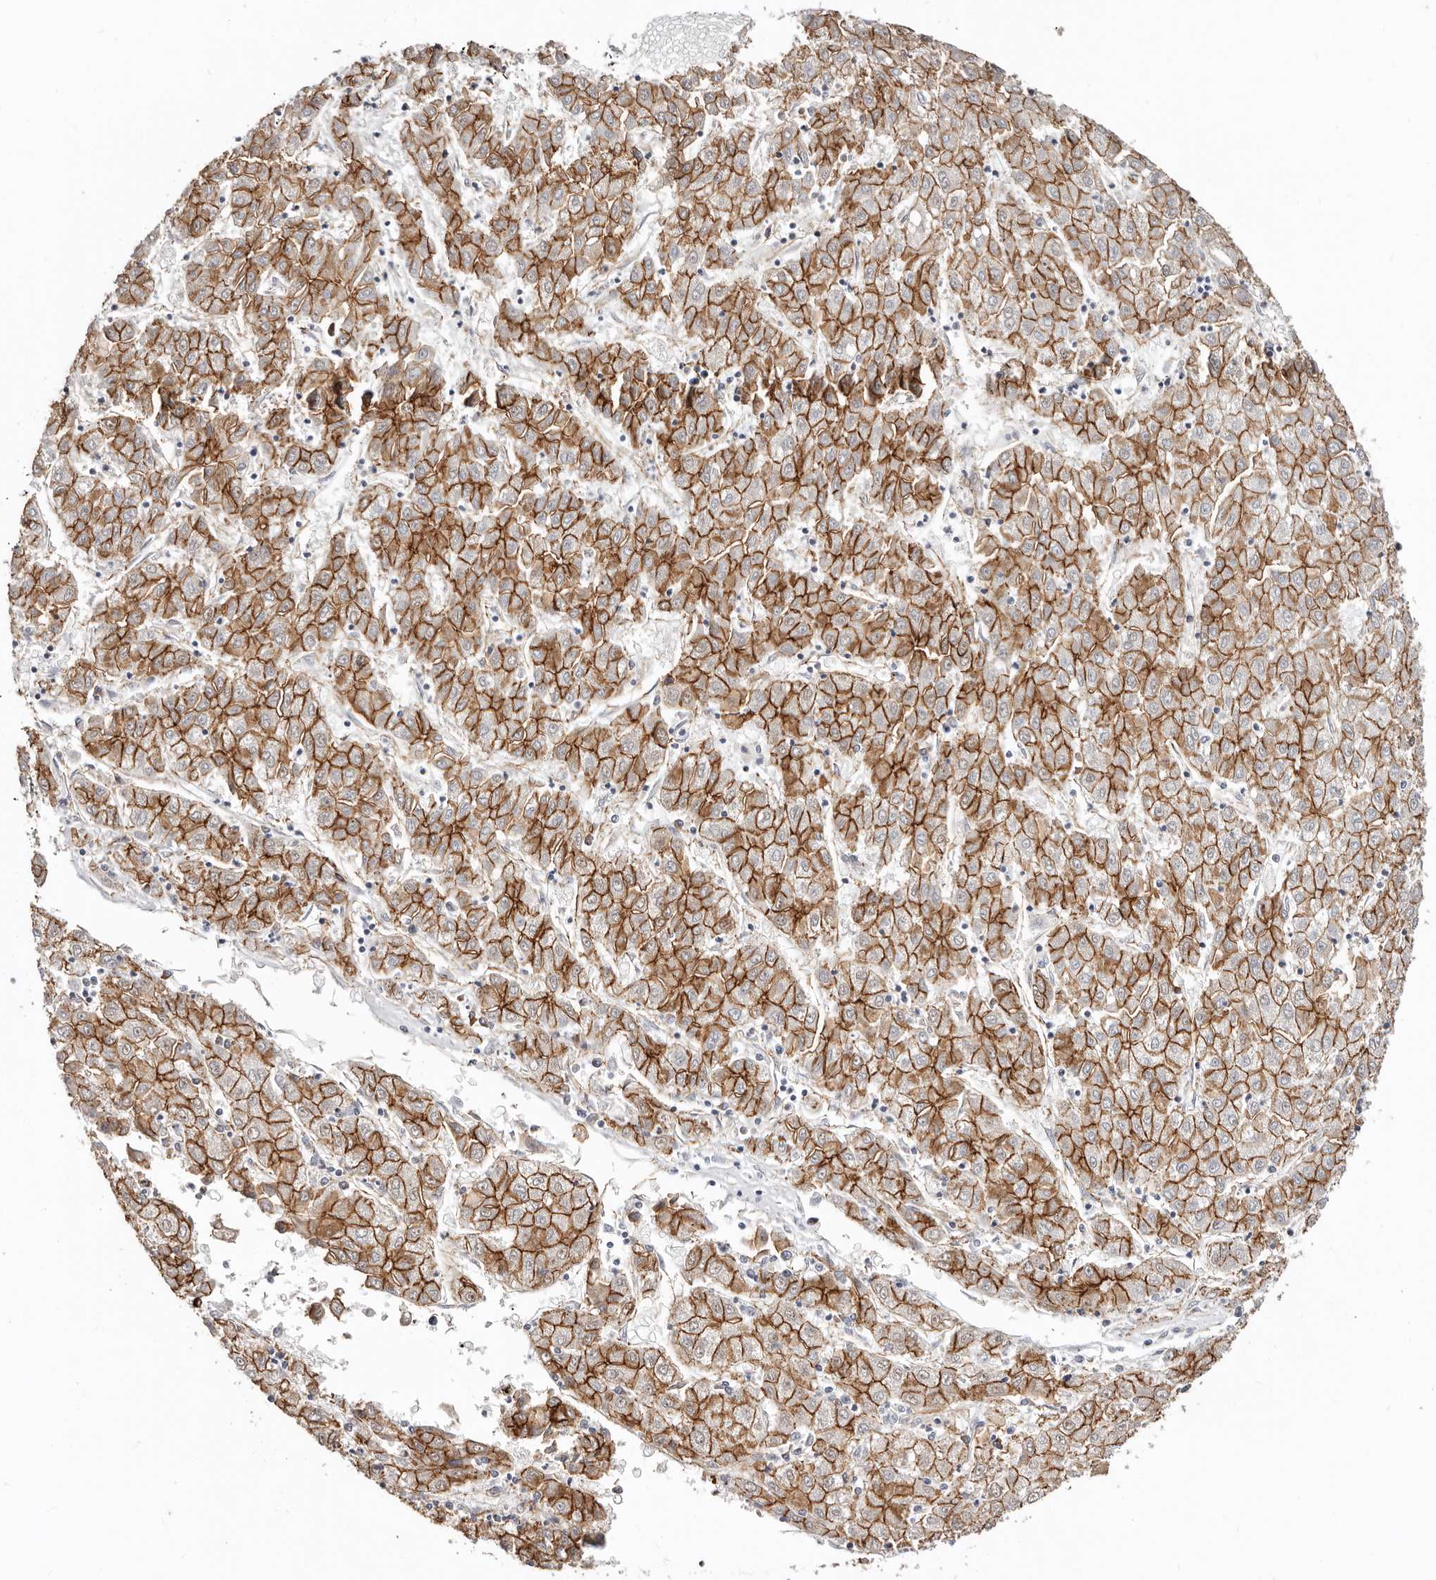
{"staining": {"intensity": "strong", "quantity": ">75%", "location": "cytoplasmic/membranous"}, "tissue": "liver cancer", "cell_type": "Tumor cells", "image_type": "cancer", "snomed": [{"axis": "morphology", "description": "Carcinoma, Hepatocellular, NOS"}, {"axis": "topography", "description": "Liver"}], "caption": "Human liver hepatocellular carcinoma stained for a protein (brown) exhibits strong cytoplasmic/membranous positive positivity in approximately >75% of tumor cells.", "gene": "CTNNB1", "patient": {"sex": "male", "age": 72}}